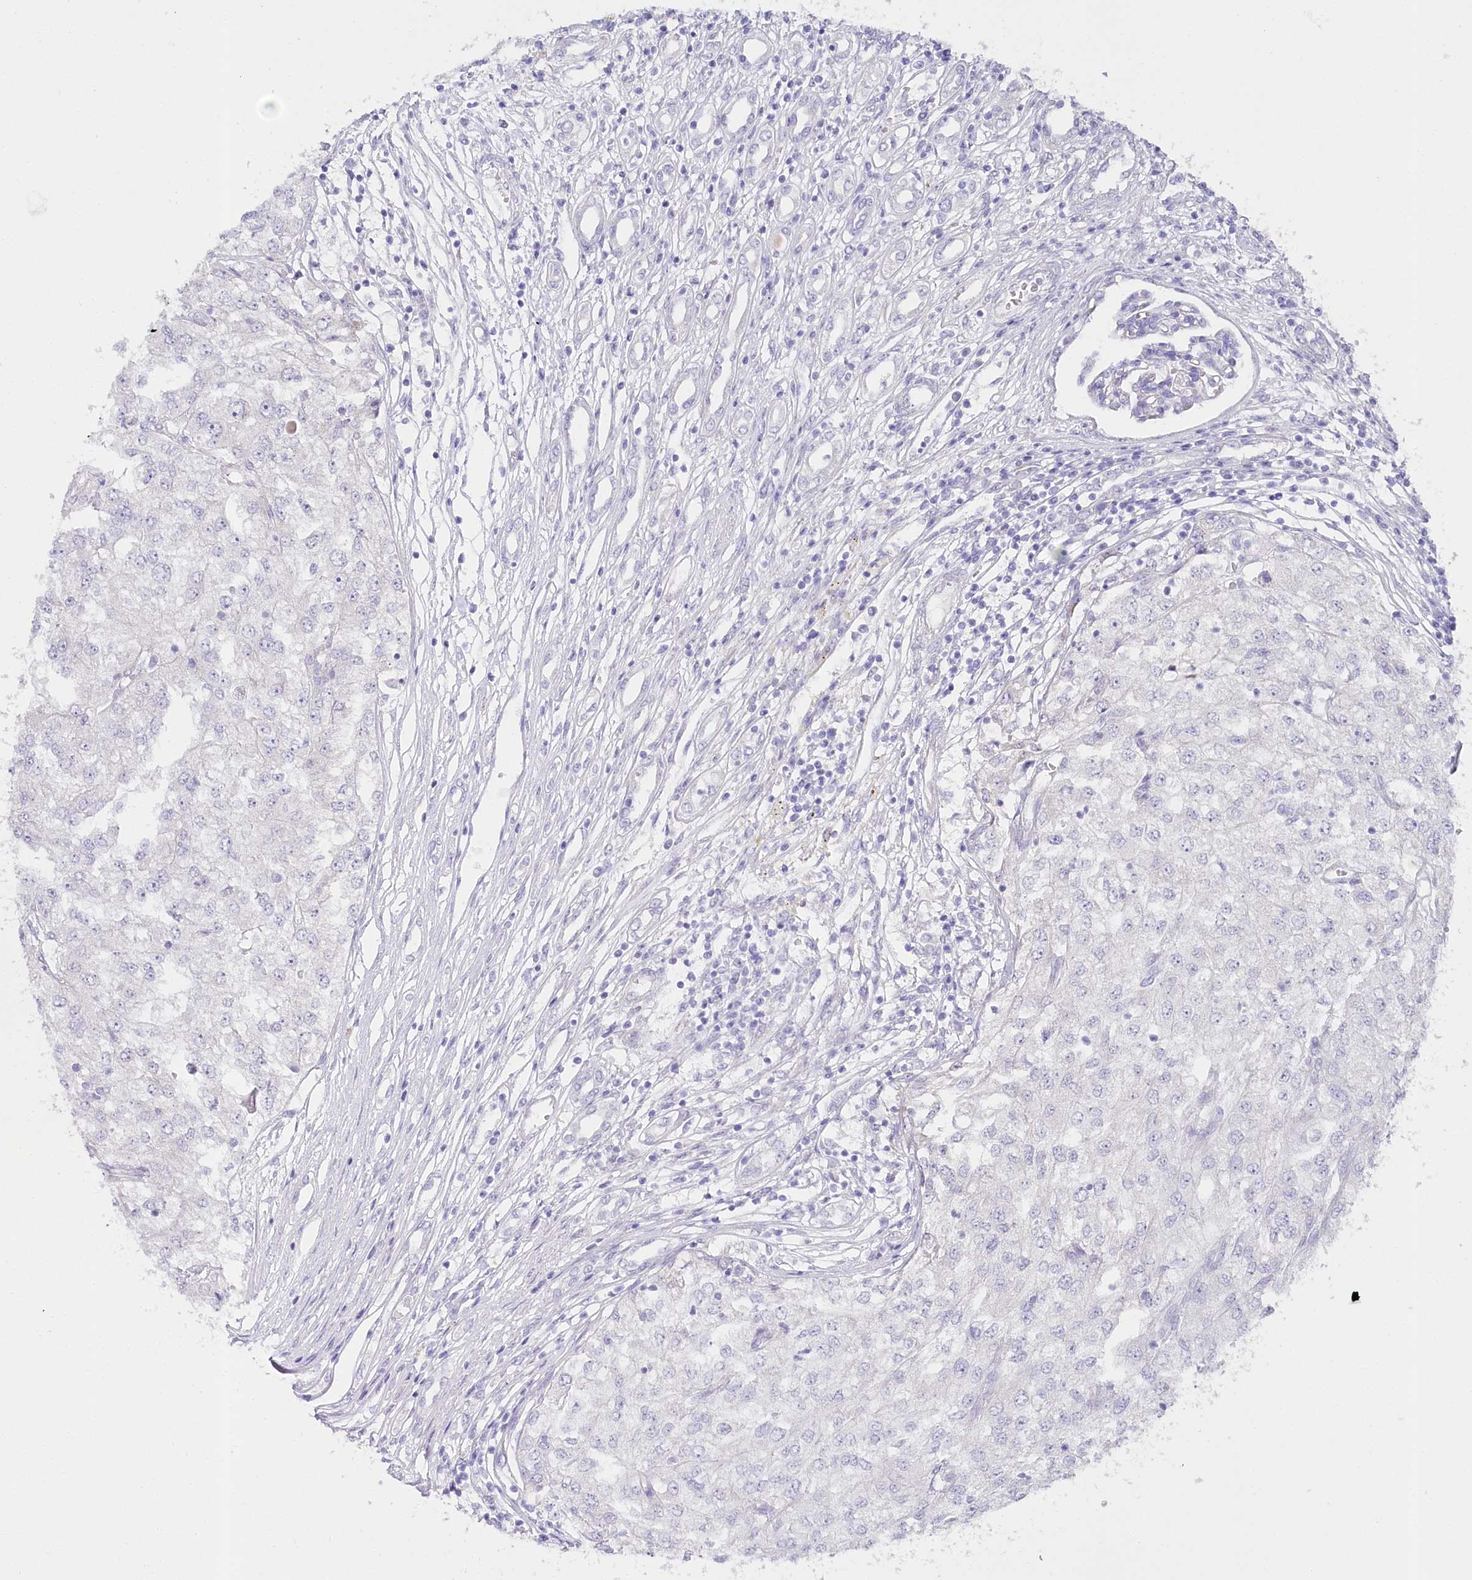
{"staining": {"intensity": "negative", "quantity": "none", "location": "none"}, "tissue": "renal cancer", "cell_type": "Tumor cells", "image_type": "cancer", "snomed": [{"axis": "morphology", "description": "Adenocarcinoma, NOS"}, {"axis": "topography", "description": "Kidney"}], "caption": "High magnification brightfield microscopy of adenocarcinoma (renal) stained with DAB (3,3'-diaminobenzidine) (brown) and counterstained with hematoxylin (blue): tumor cells show no significant staining.", "gene": "CSN3", "patient": {"sex": "female", "age": 54}}